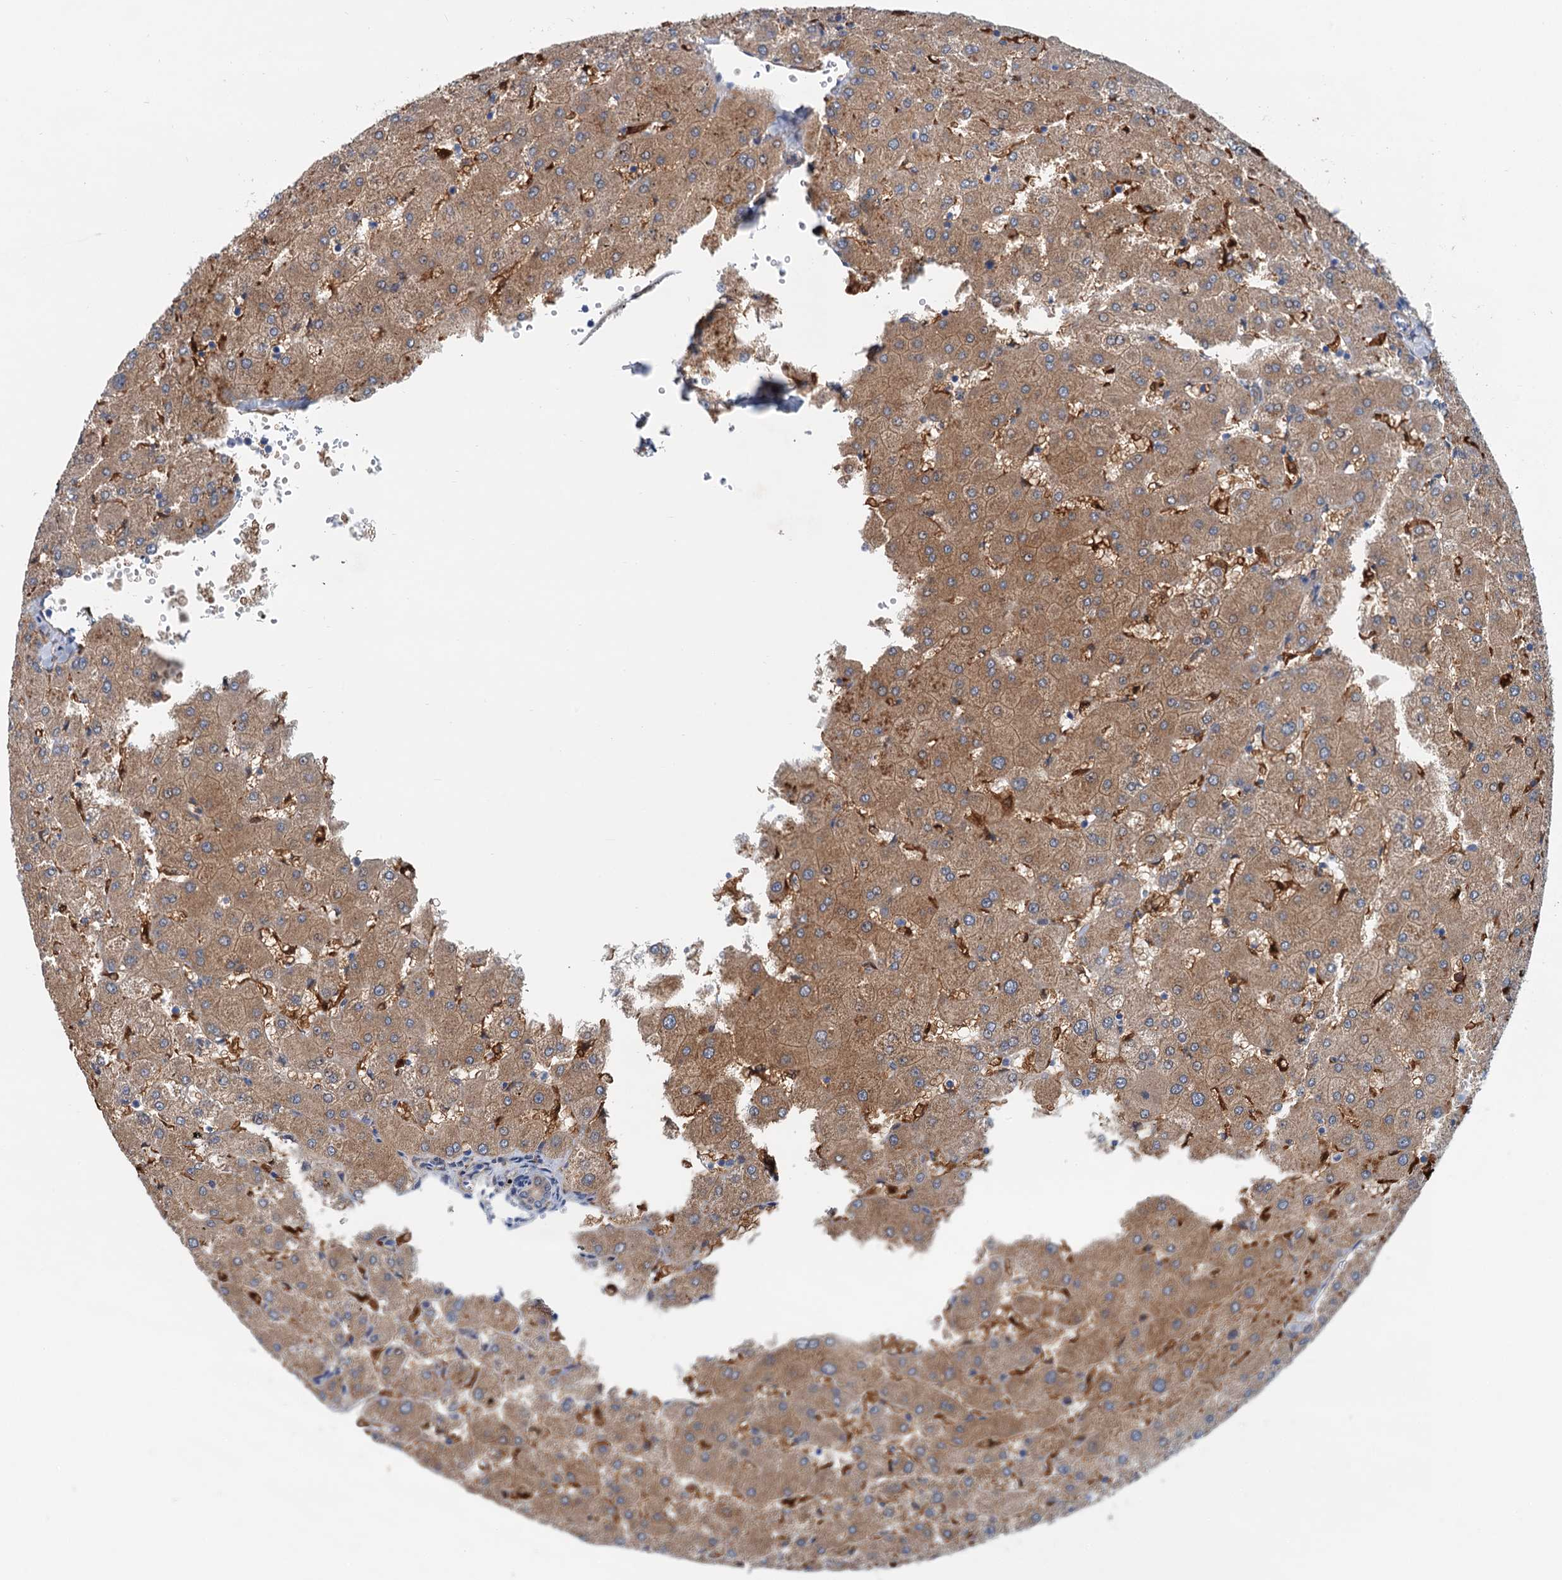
{"staining": {"intensity": "weak", "quantity": "<25%", "location": "cytoplasmic/membranous"}, "tissue": "liver", "cell_type": "Cholangiocytes", "image_type": "normal", "snomed": [{"axis": "morphology", "description": "Normal tissue, NOS"}, {"axis": "topography", "description": "Liver"}], "caption": "DAB (3,3'-diaminobenzidine) immunohistochemical staining of unremarkable human liver displays no significant staining in cholangiocytes. The staining is performed using DAB brown chromogen with nuclei counter-stained in using hematoxylin.", "gene": "CSTPP1", "patient": {"sex": "female", "age": 63}}